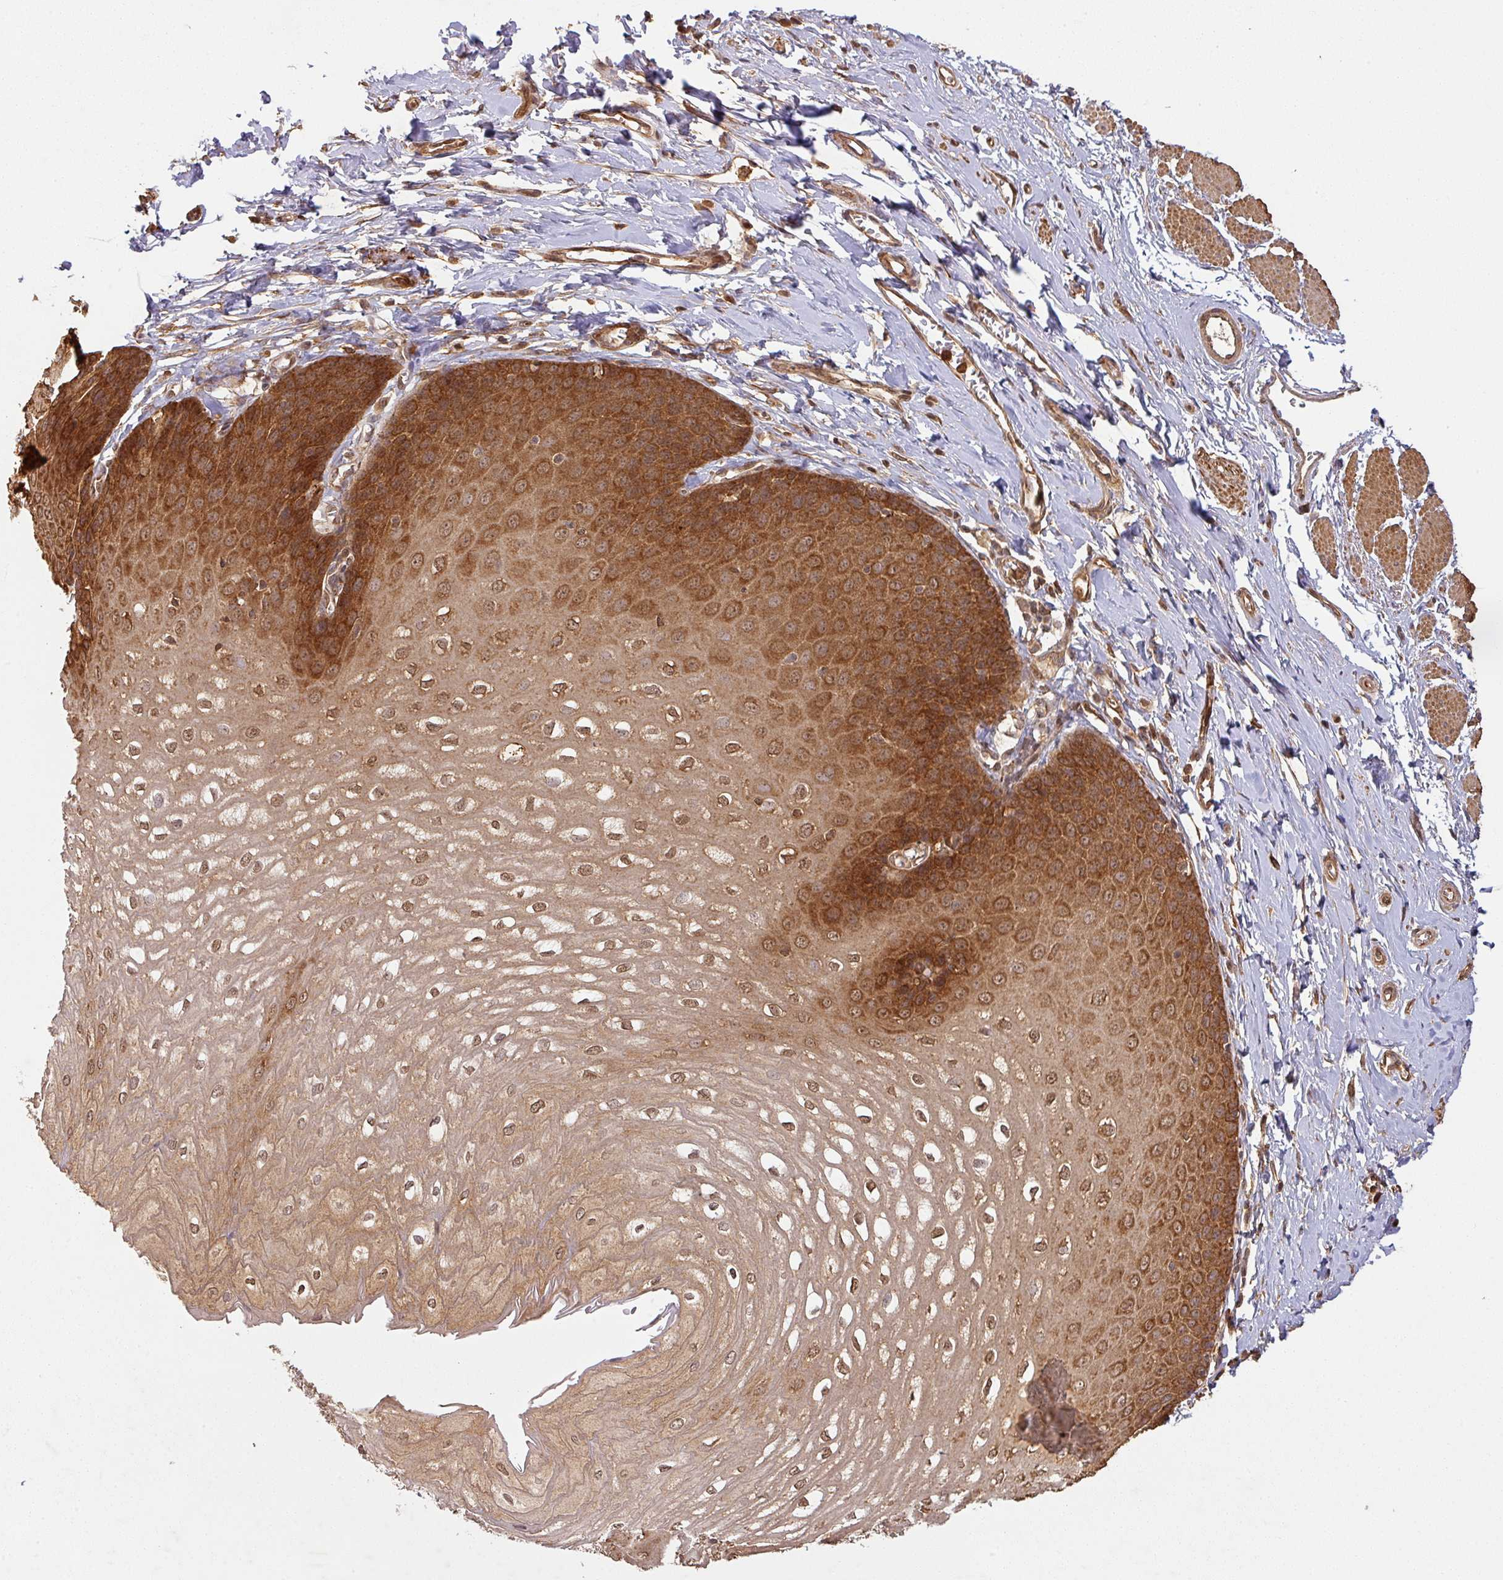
{"staining": {"intensity": "strong", "quantity": ">75%", "location": "cytoplasmic/membranous,nuclear"}, "tissue": "esophagus", "cell_type": "Squamous epithelial cells", "image_type": "normal", "snomed": [{"axis": "morphology", "description": "Normal tissue, NOS"}, {"axis": "topography", "description": "Esophagus"}], "caption": "Immunohistochemistry (IHC) histopathology image of normal esophagus: esophagus stained using IHC exhibits high levels of strong protein expression localized specifically in the cytoplasmic/membranous,nuclear of squamous epithelial cells, appearing as a cytoplasmic/membranous,nuclear brown color.", "gene": "ZNF322", "patient": {"sex": "male", "age": 70}}